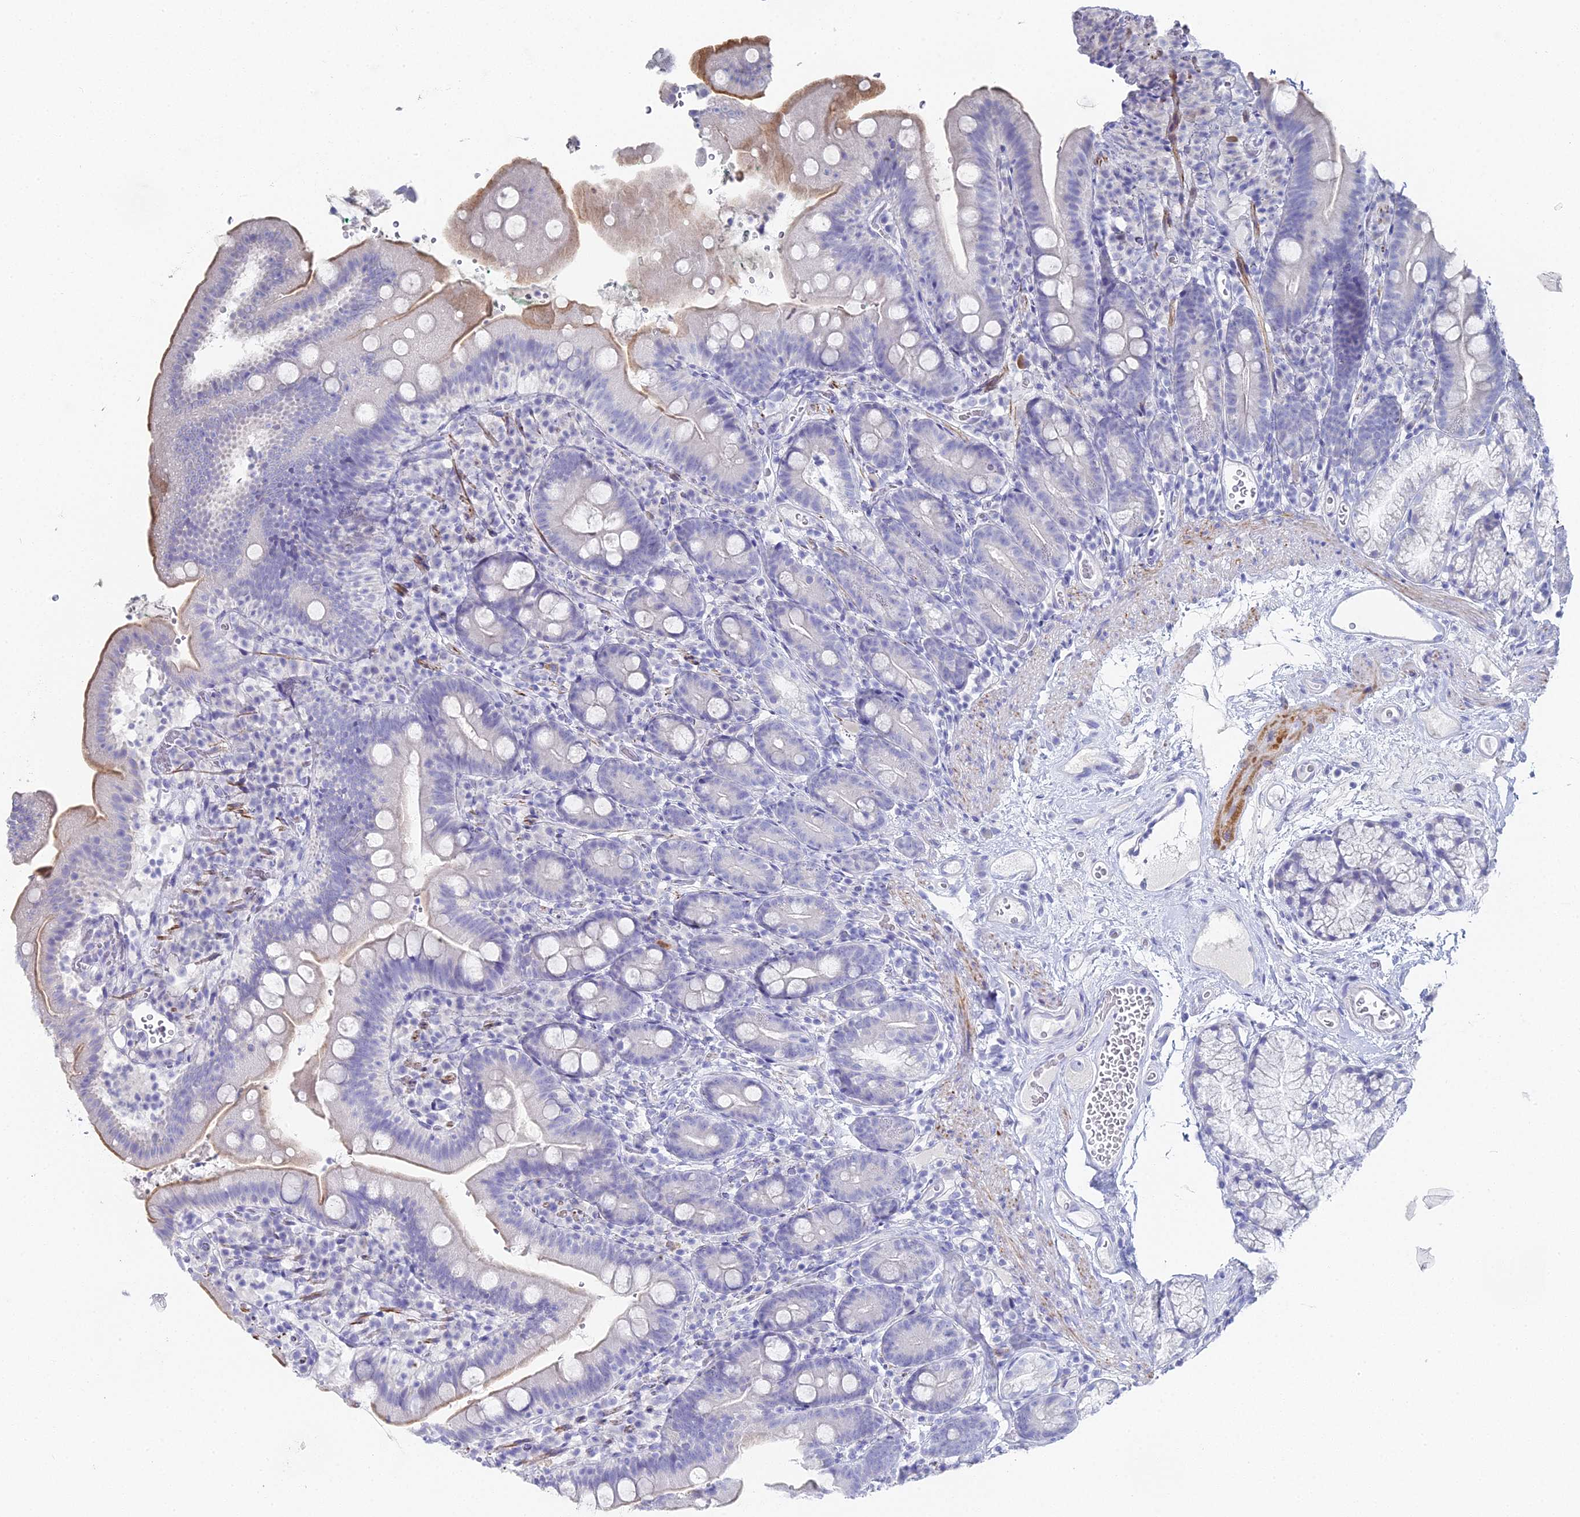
{"staining": {"intensity": "weak", "quantity": "<25%", "location": "cytoplasmic/membranous"}, "tissue": "duodenum", "cell_type": "Glandular cells", "image_type": "normal", "snomed": [{"axis": "morphology", "description": "Normal tissue, NOS"}, {"axis": "topography", "description": "Duodenum"}], "caption": "This is an immunohistochemistry histopathology image of benign duodenum. There is no expression in glandular cells.", "gene": "ALPP", "patient": {"sex": "female", "age": 67}}